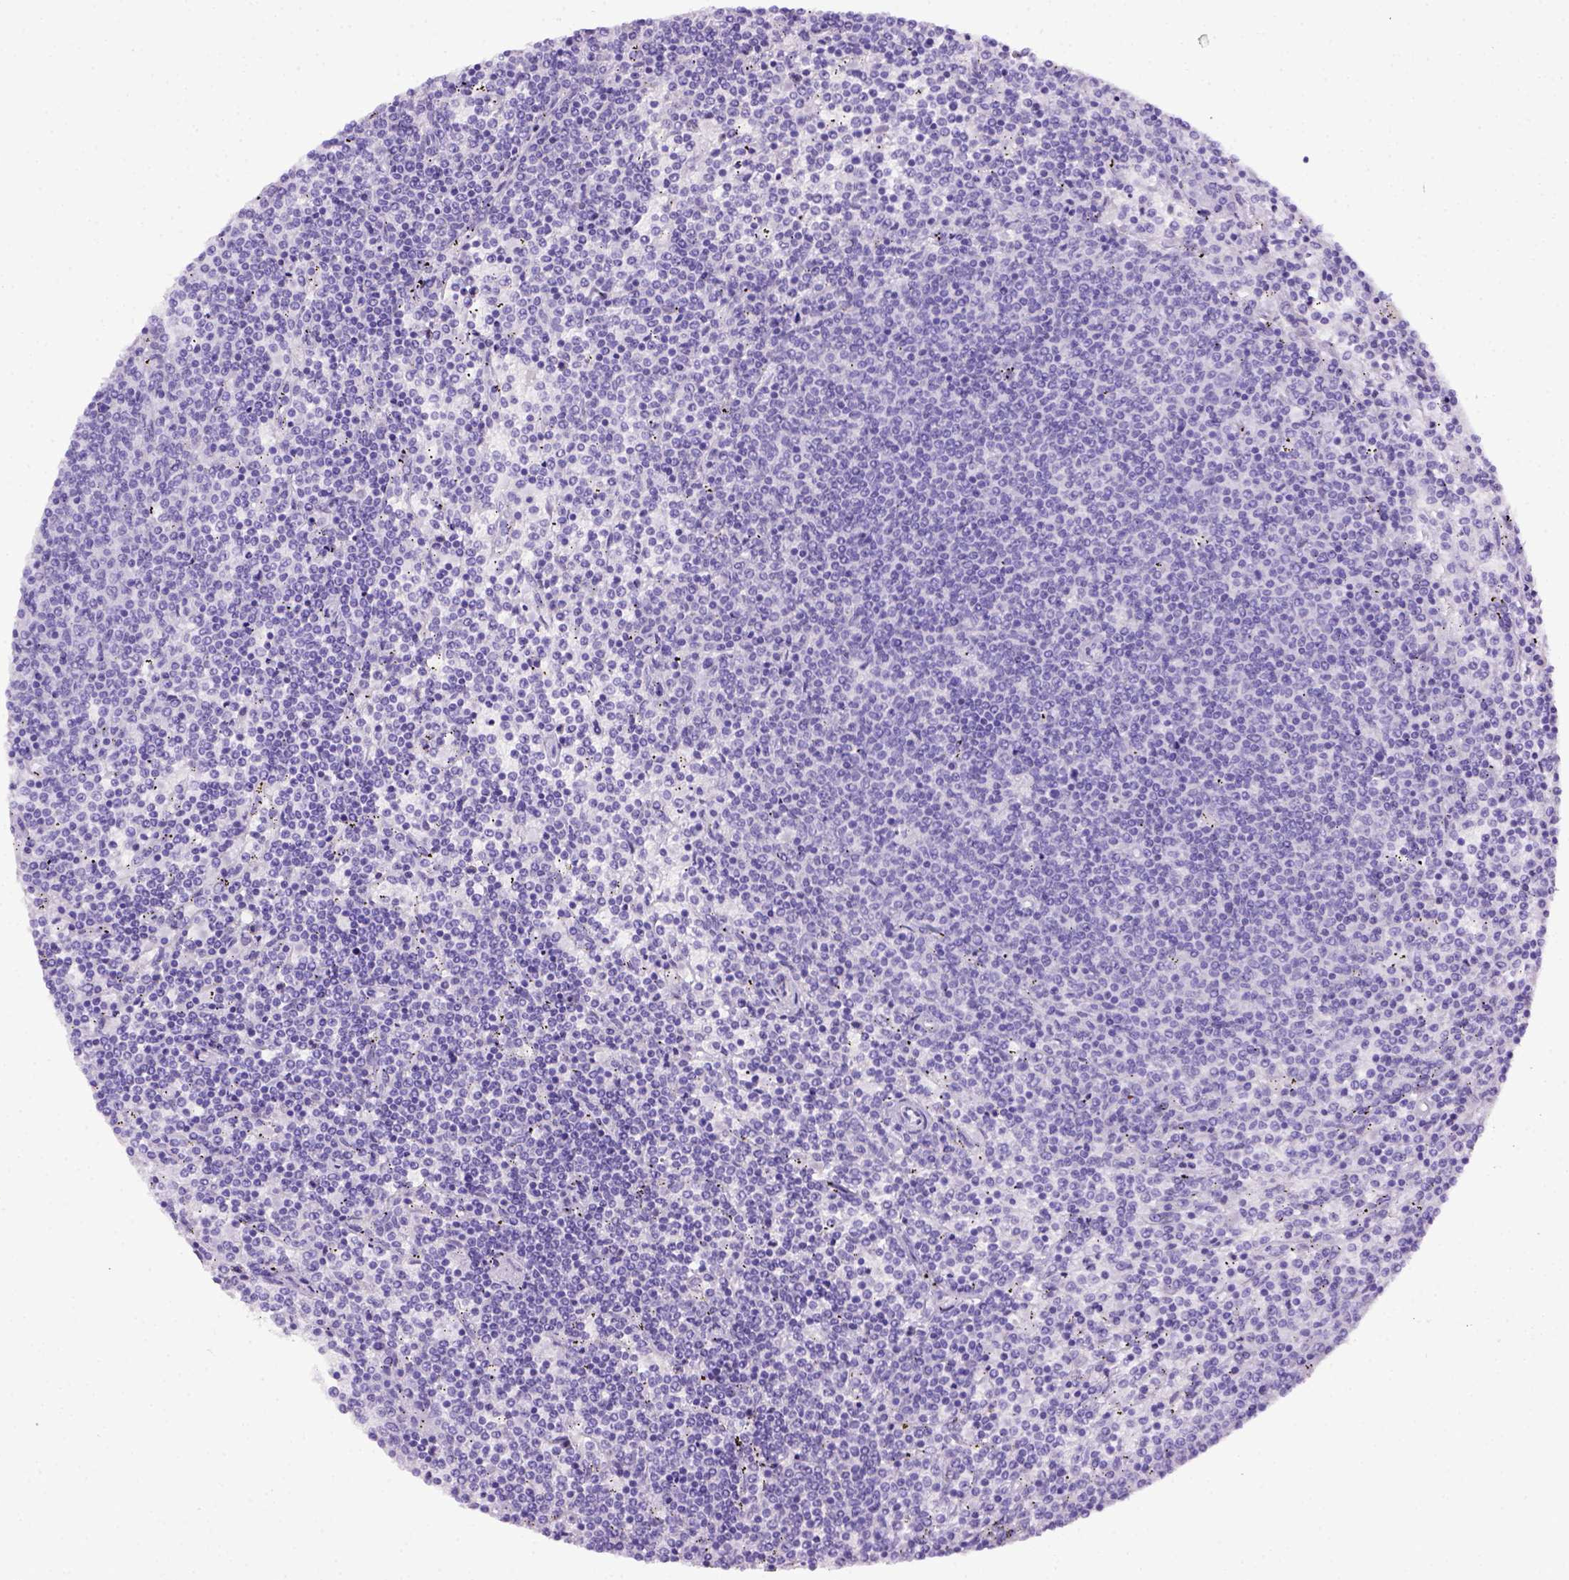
{"staining": {"intensity": "negative", "quantity": "none", "location": "none"}, "tissue": "lymphoma", "cell_type": "Tumor cells", "image_type": "cancer", "snomed": [{"axis": "morphology", "description": "Malignant lymphoma, non-Hodgkin's type, Low grade"}, {"axis": "topography", "description": "Spleen"}], "caption": "Protein analysis of malignant lymphoma, non-Hodgkin's type (low-grade) shows no significant expression in tumor cells.", "gene": "ITIH4", "patient": {"sex": "female", "age": 50}}